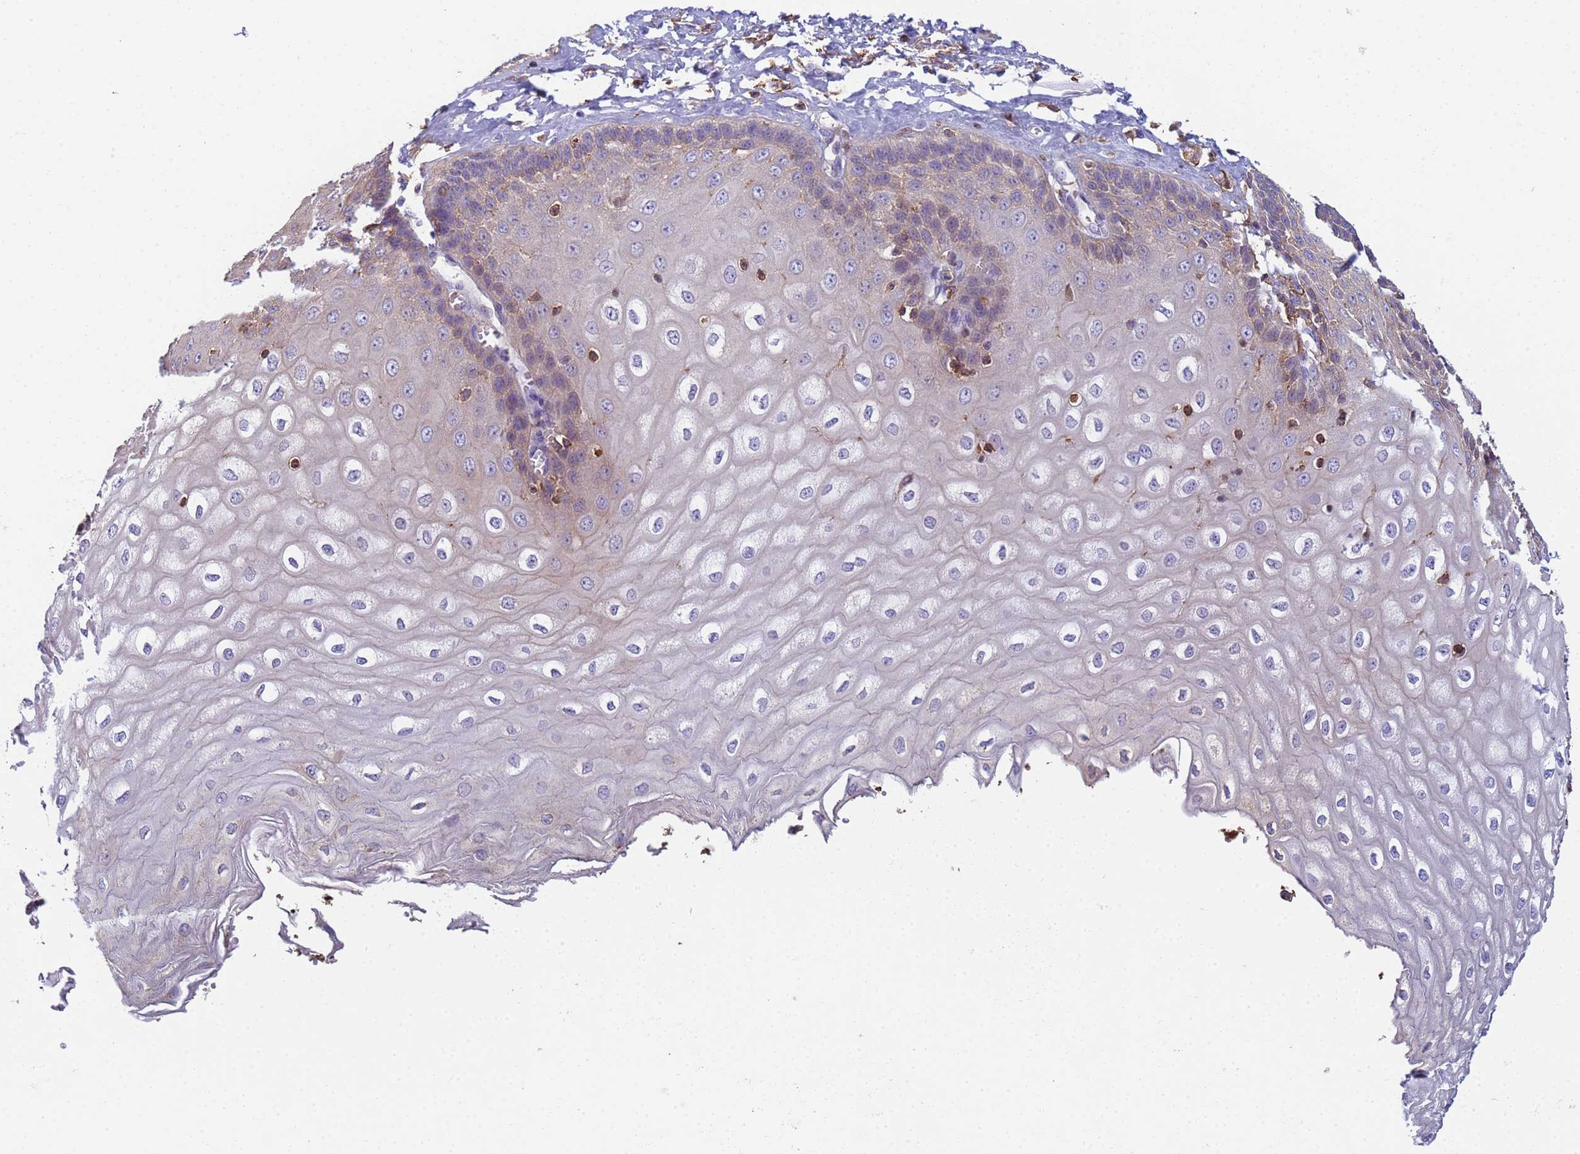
{"staining": {"intensity": "weak", "quantity": "25%-75%", "location": "cytoplasmic/membranous"}, "tissue": "esophagus", "cell_type": "Squamous epithelial cells", "image_type": "normal", "snomed": [{"axis": "morphology", "description": "Normal tissue, NOS"}, {"axis": "topography", "description": "Esophagus"}], "caption": "Weak cytoplasmic/membranous expression is appreciated in about 25%-75% of squamous epithelial cells in normal esophagus.", "gene": "ZNG1A", "patient": {"sex": "male", "age": 60}}